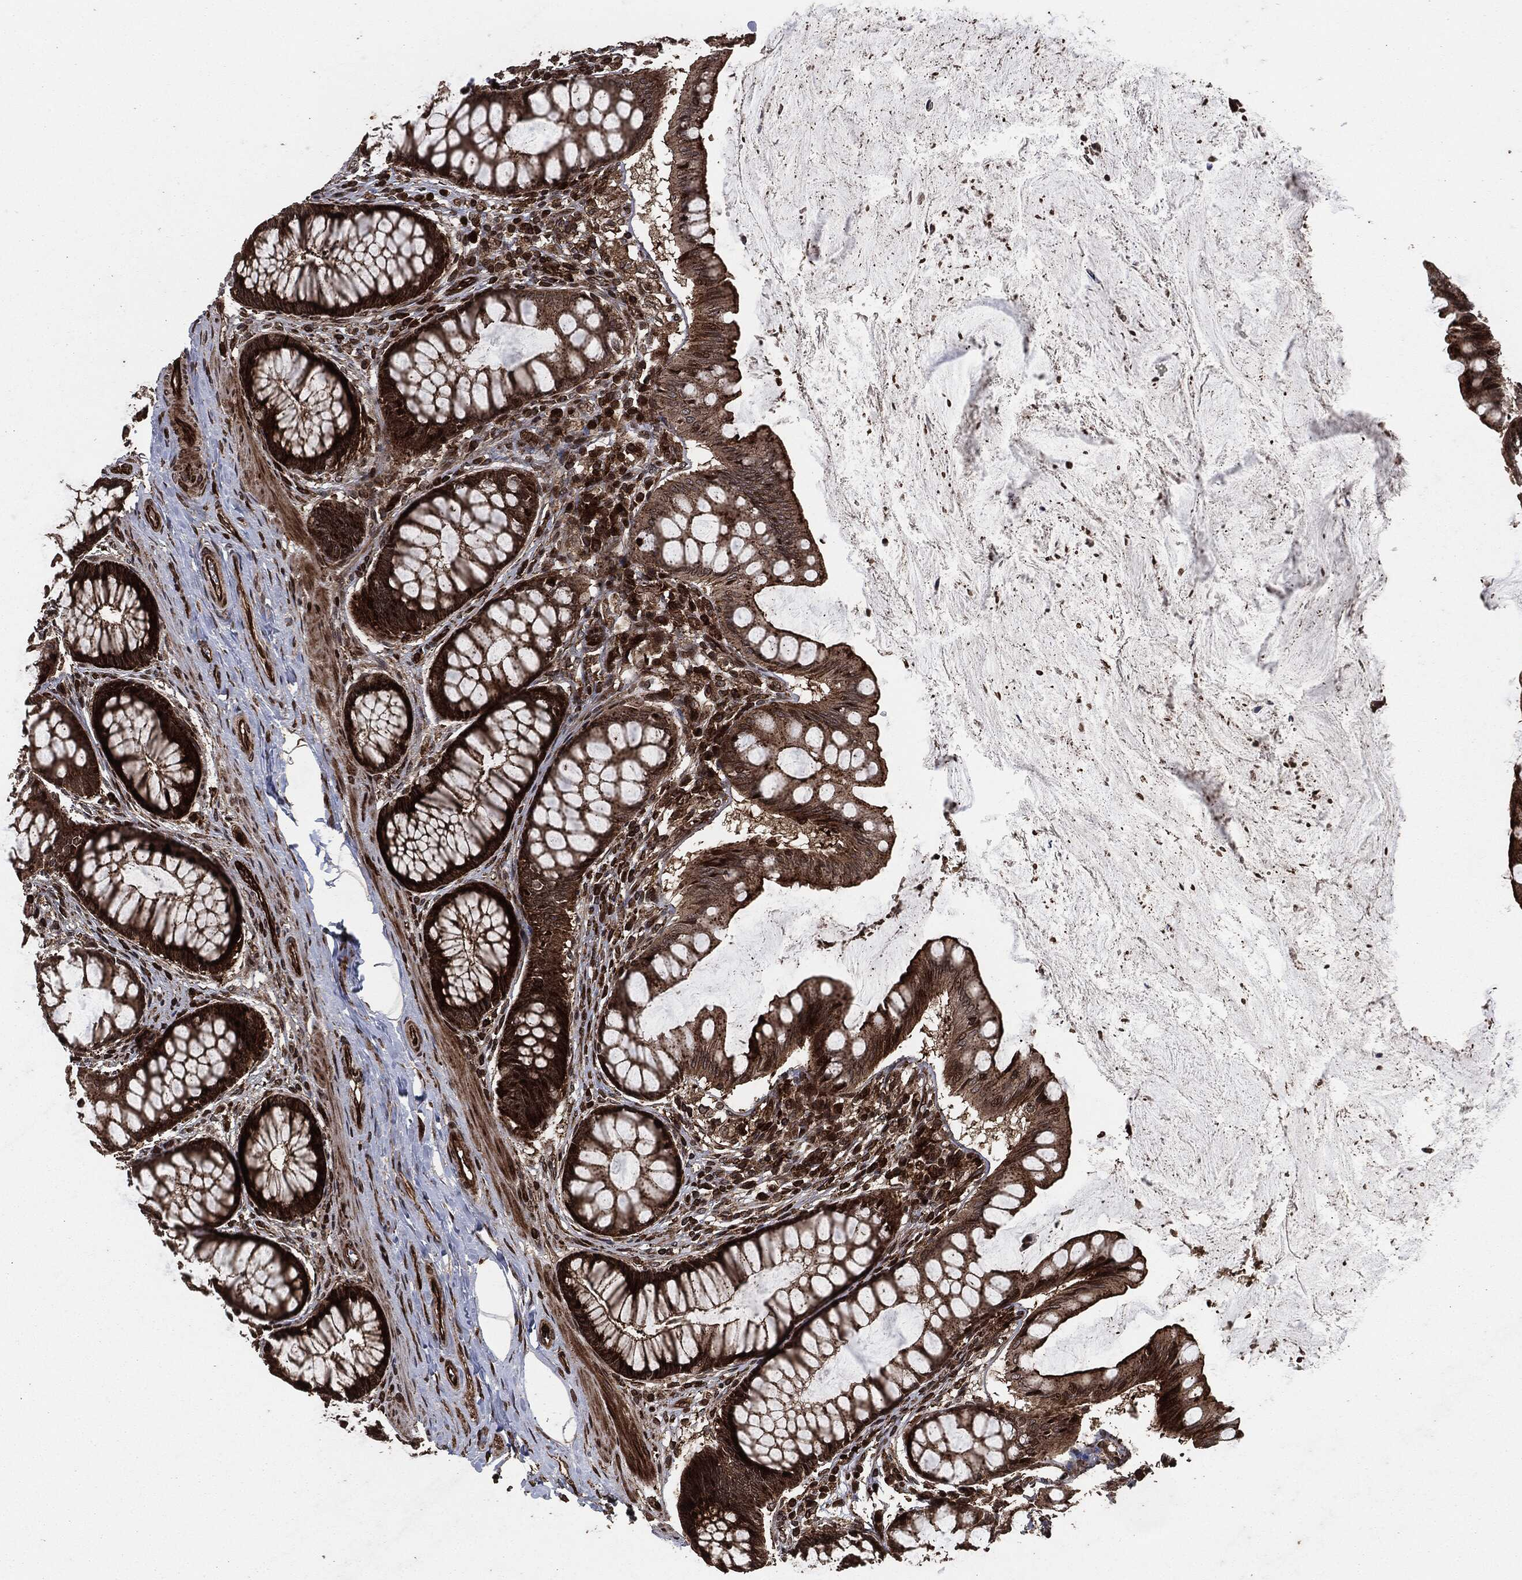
{"staining": {"intensity": "strong", "quantity": ">75%", "location": "cytoplasmic/membranous"}, "tissue": "colon", "cell_type": "Endothelial cells", "image_type": "normal", "snomed": [{"axis": "morphology", "description": "Normal tissue, NOS"}, {"axis": "topography", "description": "Colon"}], "caption": "Strong cytoplasmic/membranous staining for a protein is seen in approximately >75% of endothelial cells of normal colon using immunohistochemistry.", "gene": "IFIT1", "patient": {"sex": "female", "age": 65}}